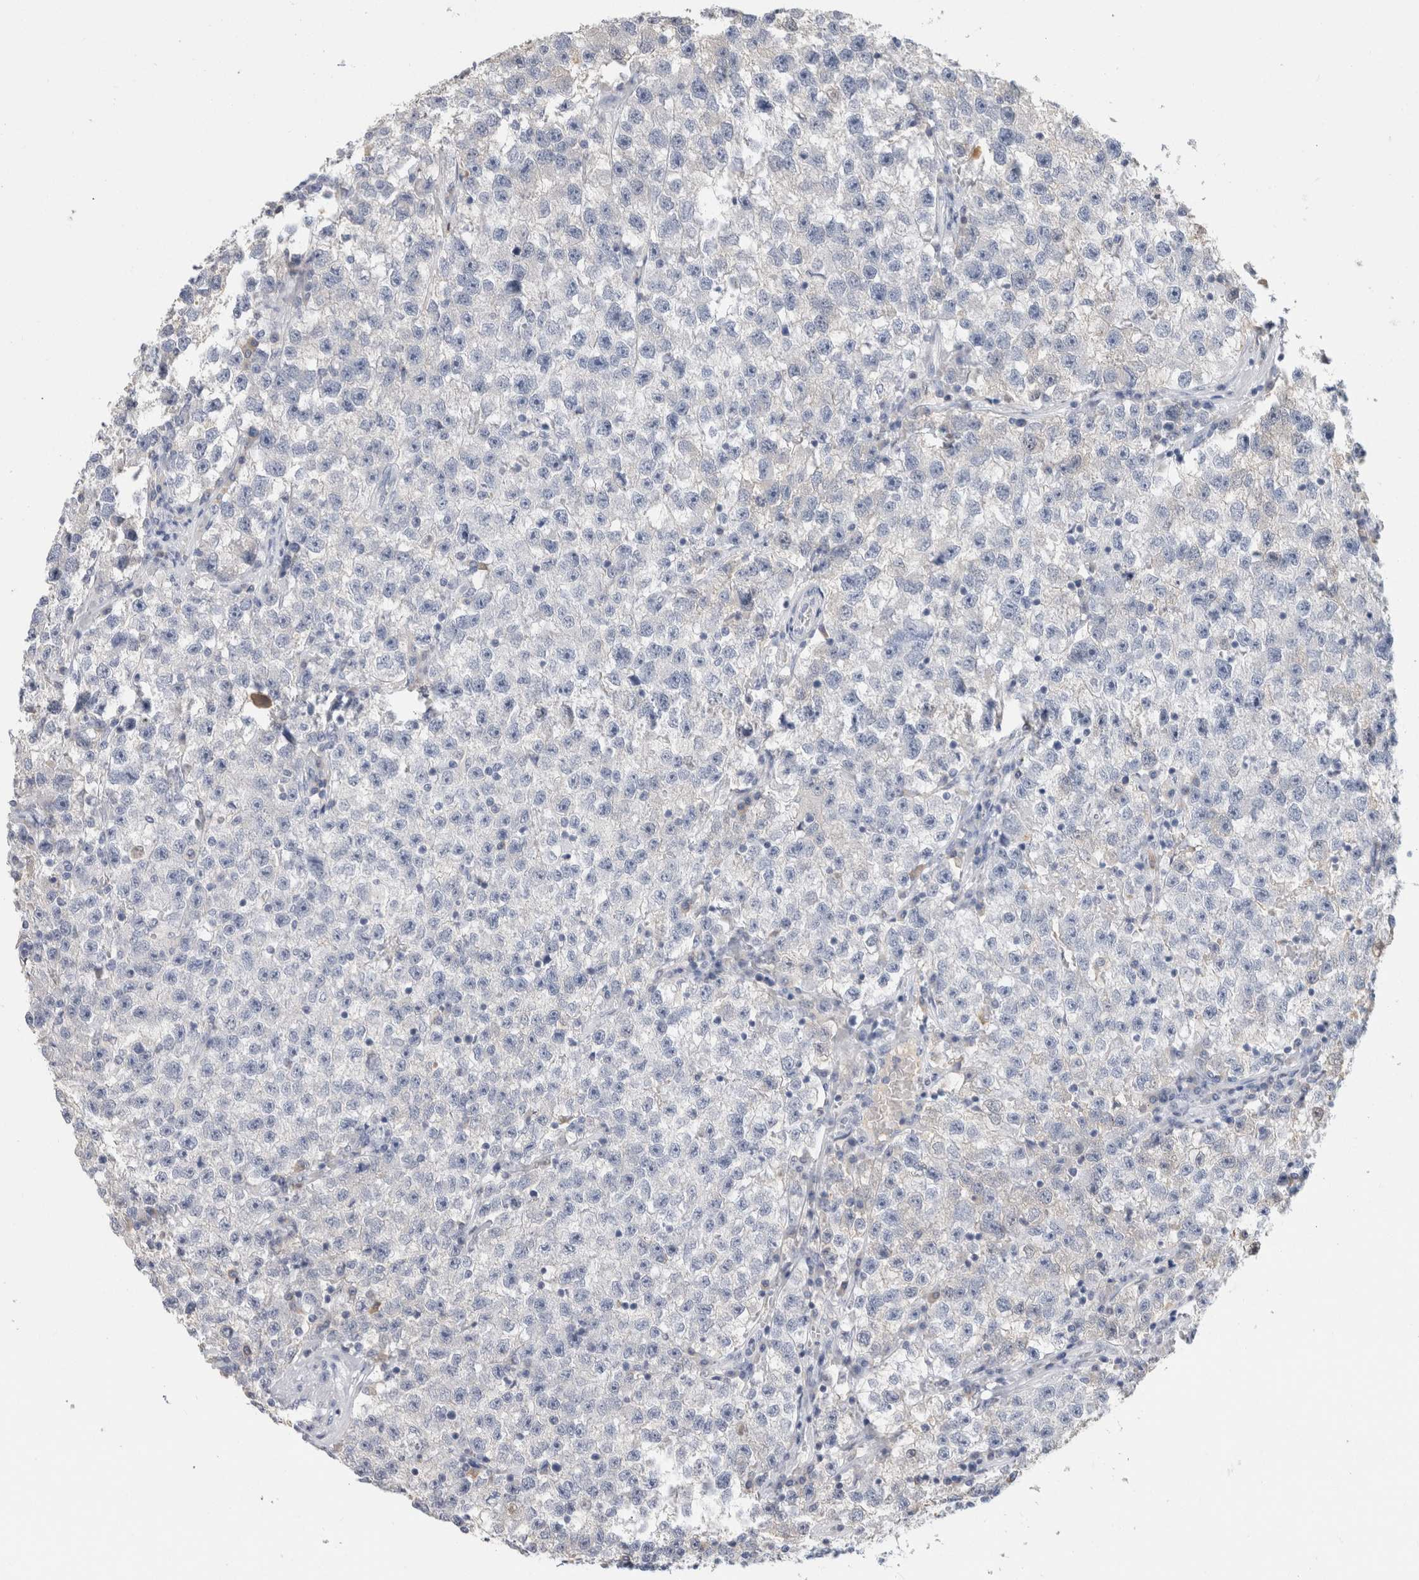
{"staining": {"intensity": "negative", "quantity": "none", "location": "none"}, "tissue": "testis cancer", "cell_type": "Tumor cells", "image_type": "cancer", "snomed": [{"axis": "morphology", "description": "Seminoma, NOS"}, {"axis": "topography", "description": "Testis"}], "caption": "Tumor cells show no significant protein expression in testis cancer (seminoma).", "gene": "SCGB1A1", "patient": {"sex": "male", "age": 22}}